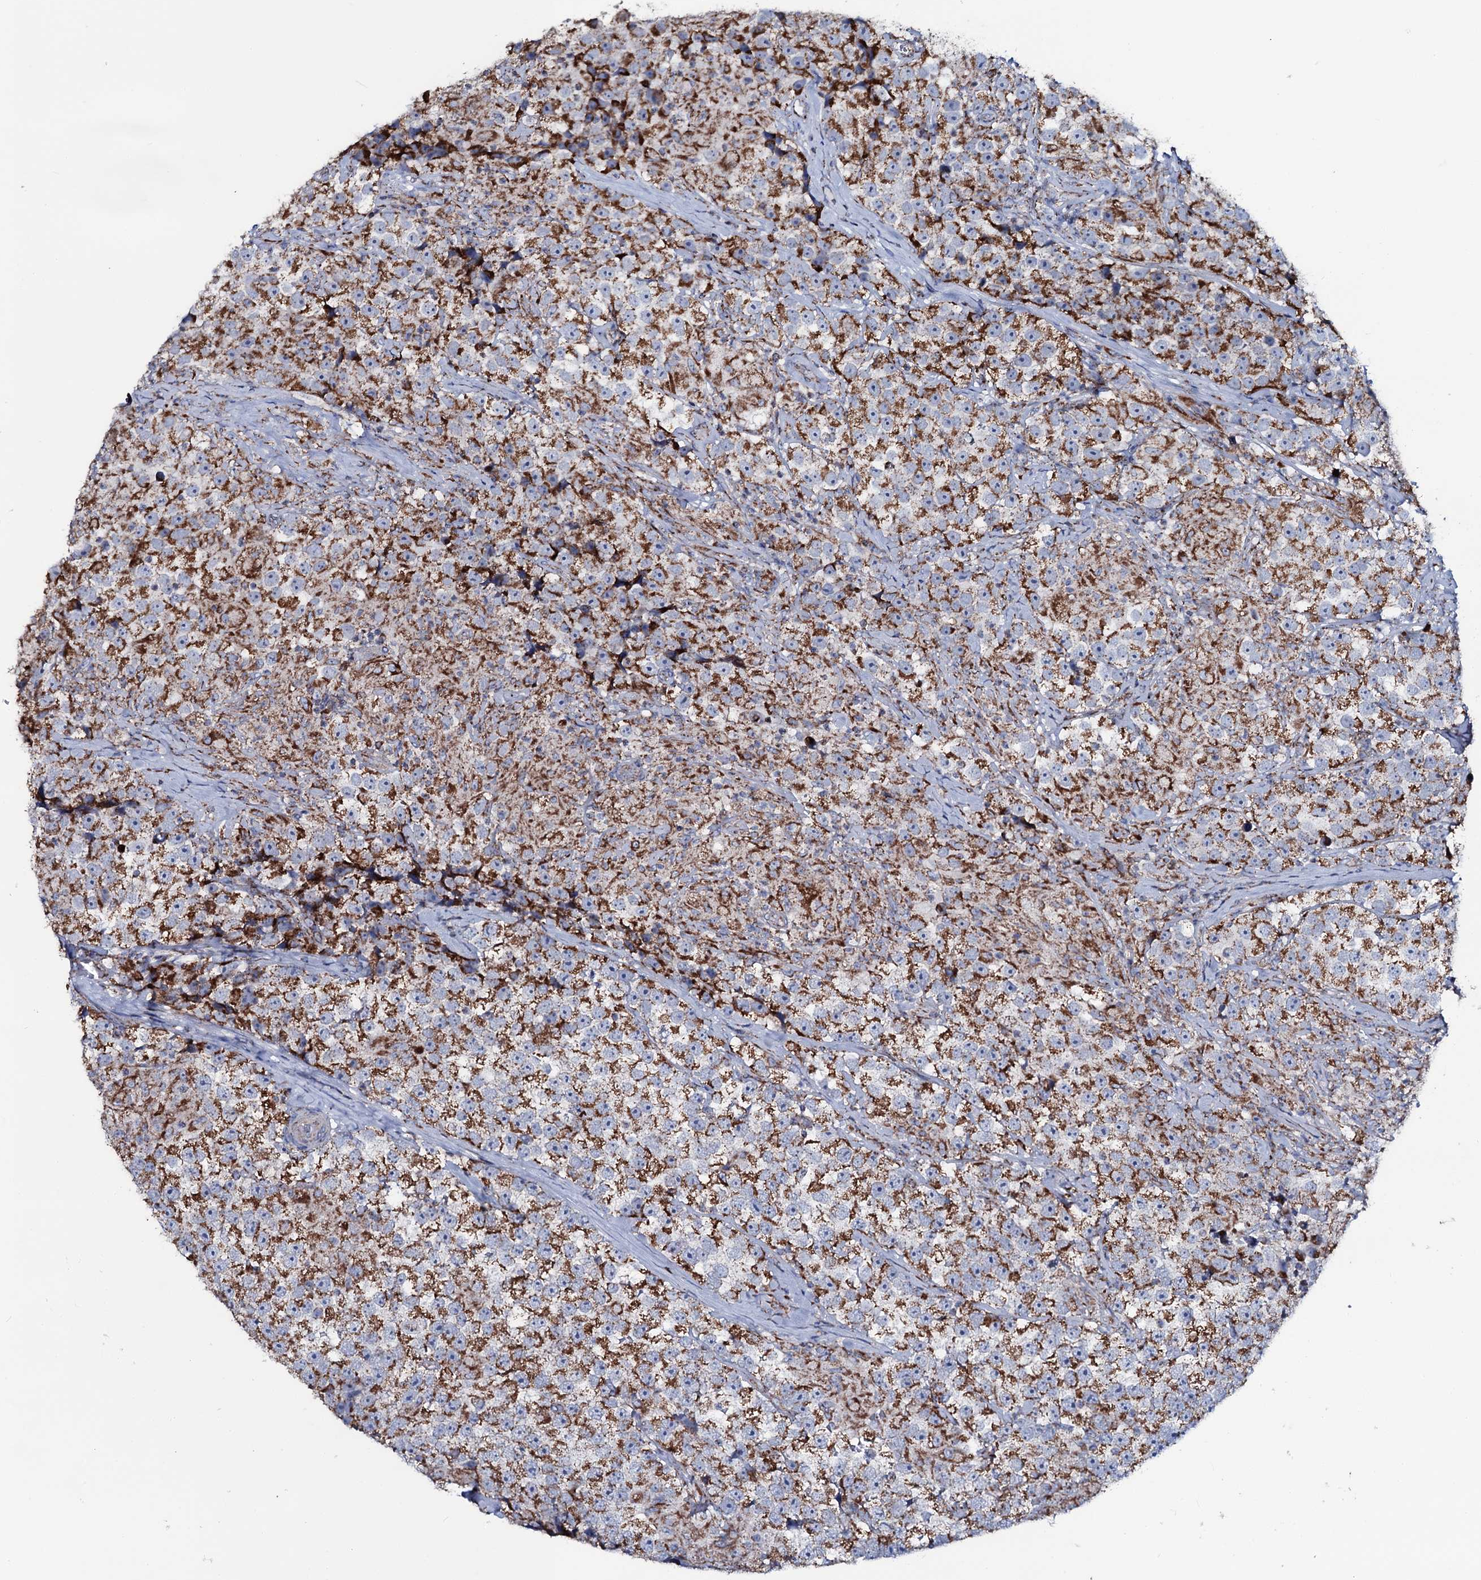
{"staining": {"intensity": "strong", "quantity": ">75%", "location": "cytoplasmic/membranous"}, "tissue": "testis cancer", "cell_type": "Tumor cells", "image_type": "cancer", "snomed": [{"axis": "morphology", "description": "Seminoma, NOS"}, {"axis": "topography", "description": "Testis"}], "caption": "The image shows staining of testis cancer, revealing strong cytoplasmic/membranous protein positivity (brown color) within tumor cells.", "gene": "MRPS35", "patient": {"sex": "male", "age": 46}}